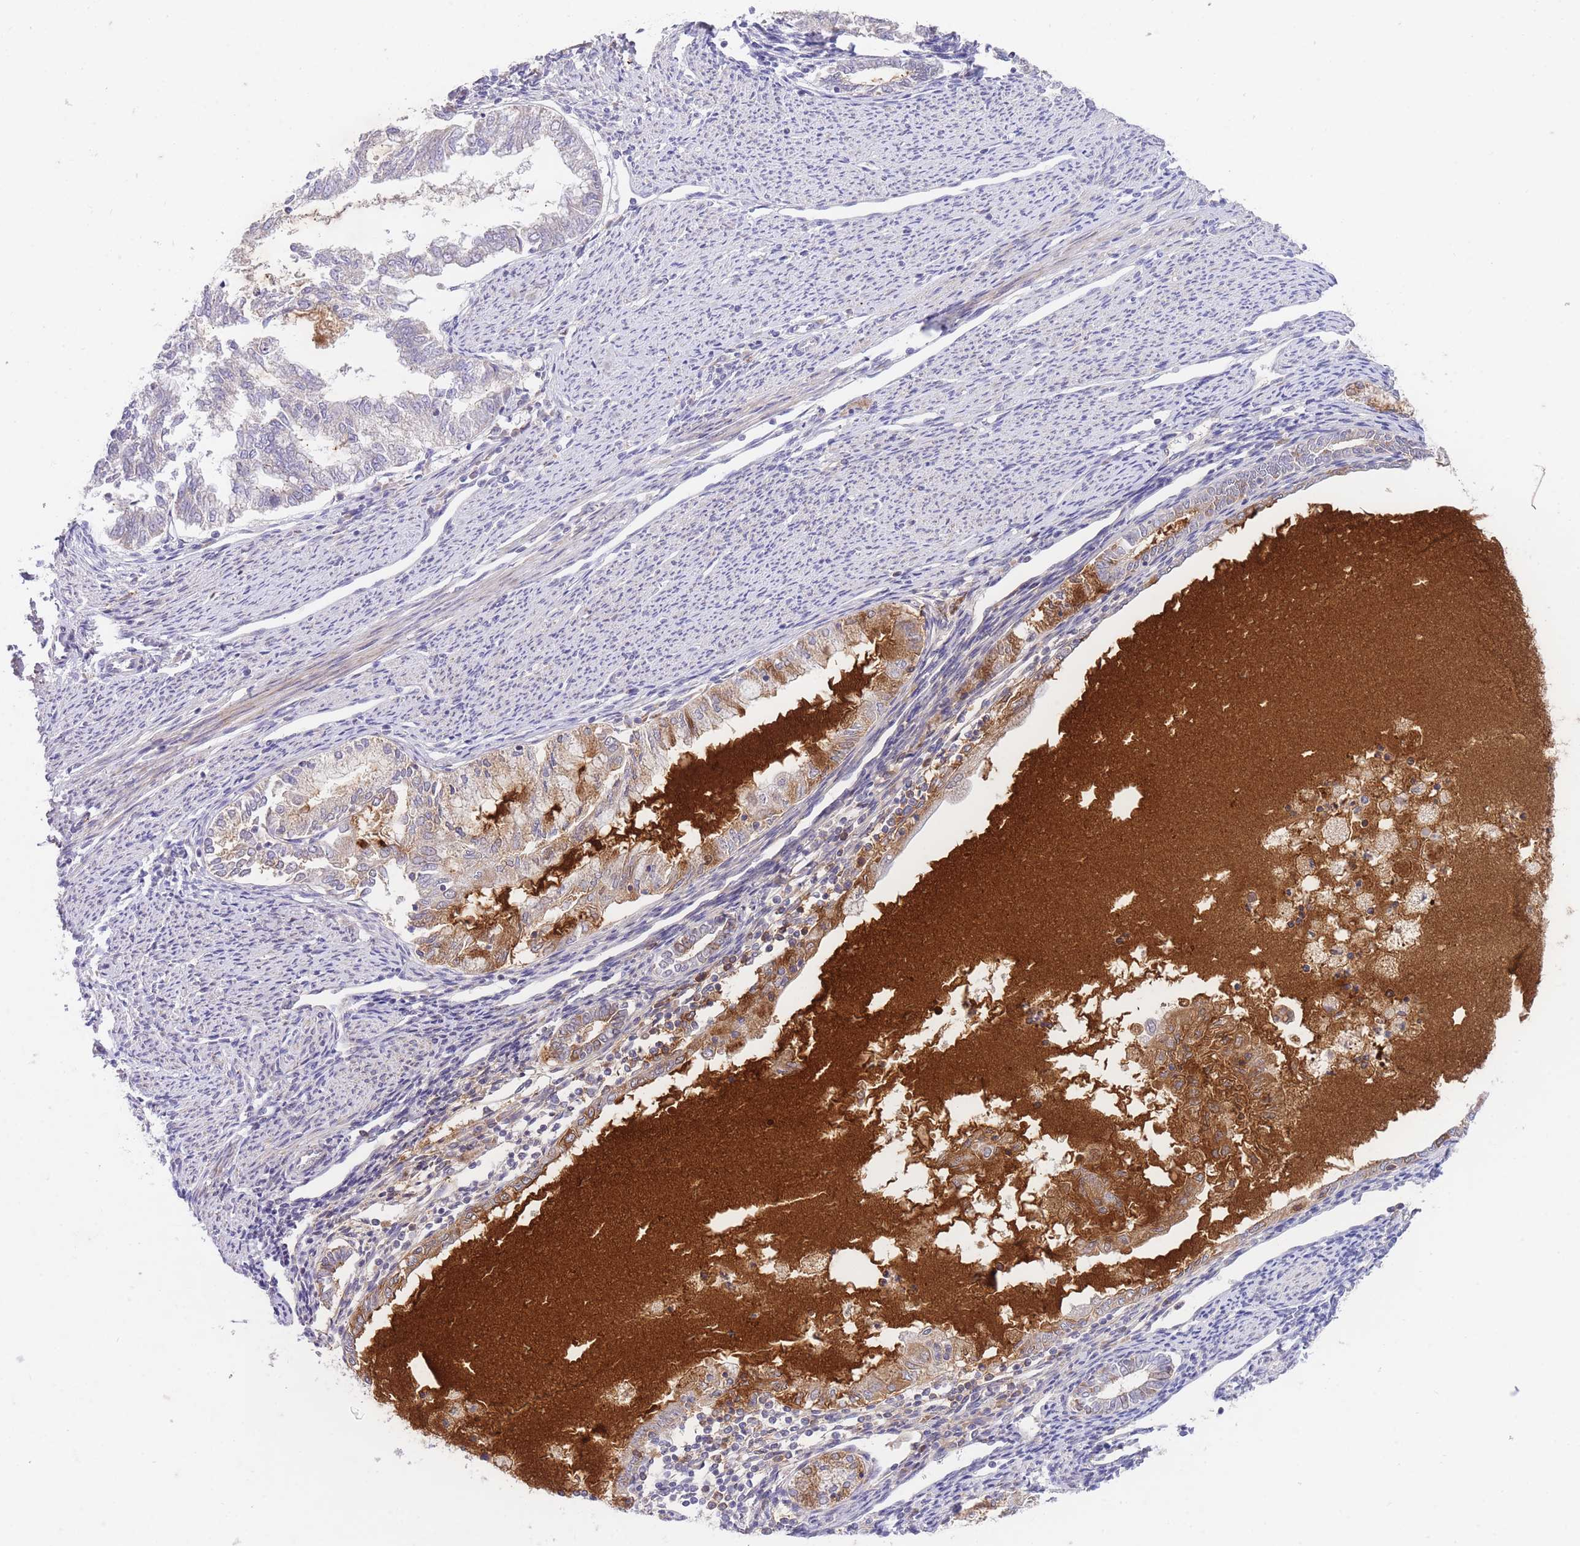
{"staining": {"intensity": "negative", "quantity": "none", "location": "none"}, "tissue": "endometrial cancer", "cell_type": "Tumor cells", "image_type": "cancer", "snomed": [{"axis": "morphology", "description": "Adenocarcinoma, NOS"}, {"axis": "topography", "description": "Endometrium"}], "caption": "Human endometrial adenocarcinoma stained for a protein using immunohistochemistry (IHC) demonstrates no staining in tumor cells.", "gene": "SLC25A33", "patient": {"sex": "female", "age": 79}}